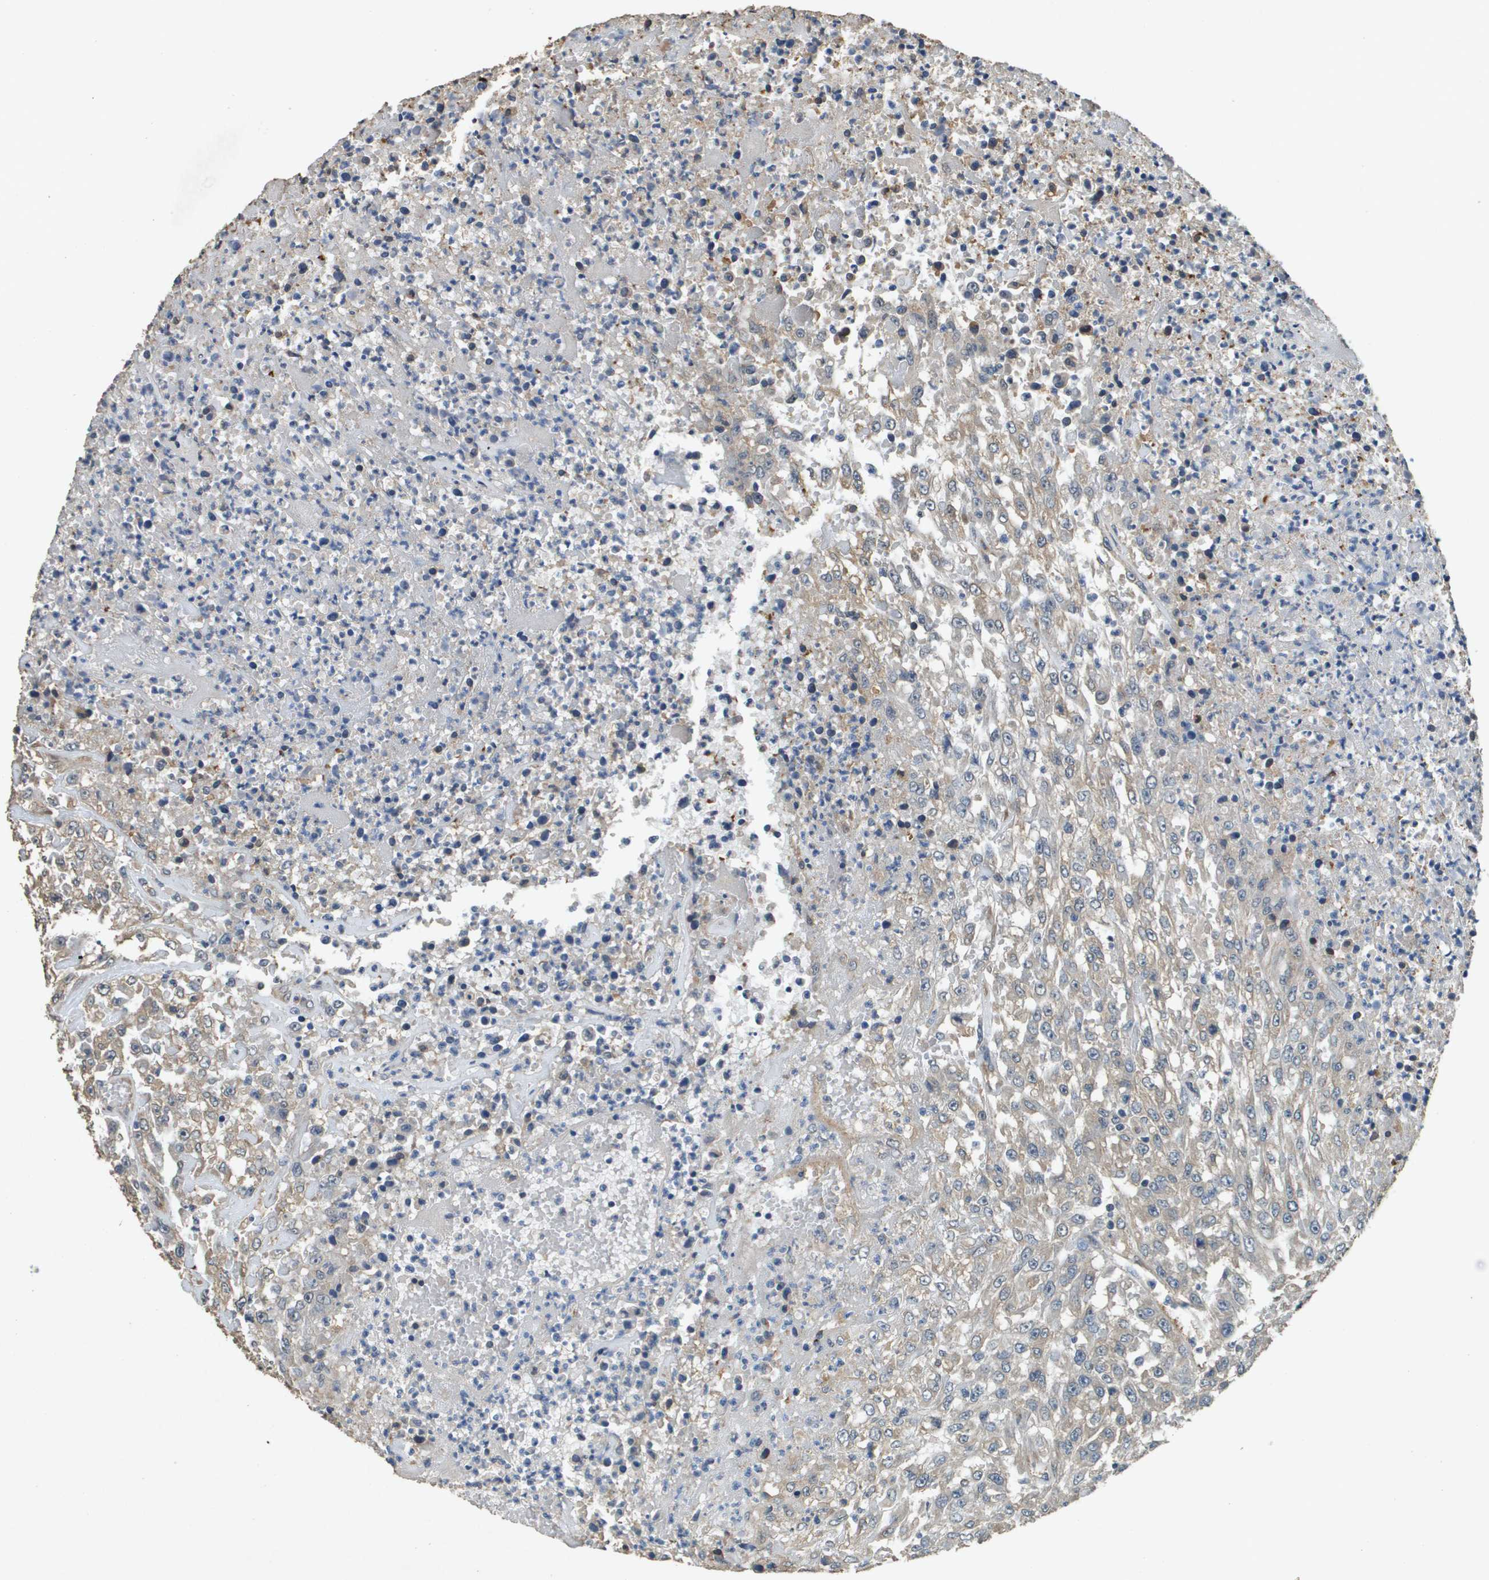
{"staining": {"intensity": "weak", "quantity": "<25%", "location": "cytoplasmic/membranous"}, "tissue": "urothelial cancer", "cell_type": "Tumor cells", "image_type": "cancer", "snomed": [{"axis": "morphology", "description": "Urothelial carcinoma, High grade"}, {"axis": "topography", "description": "Urinary bladder"}], "caption": "A micrograph of human urothelial carcinoma (high-grade) is negative for staining in tumor cells.", "gene": "RAB6B", "patient": {"sex": "male", "age": 46}}